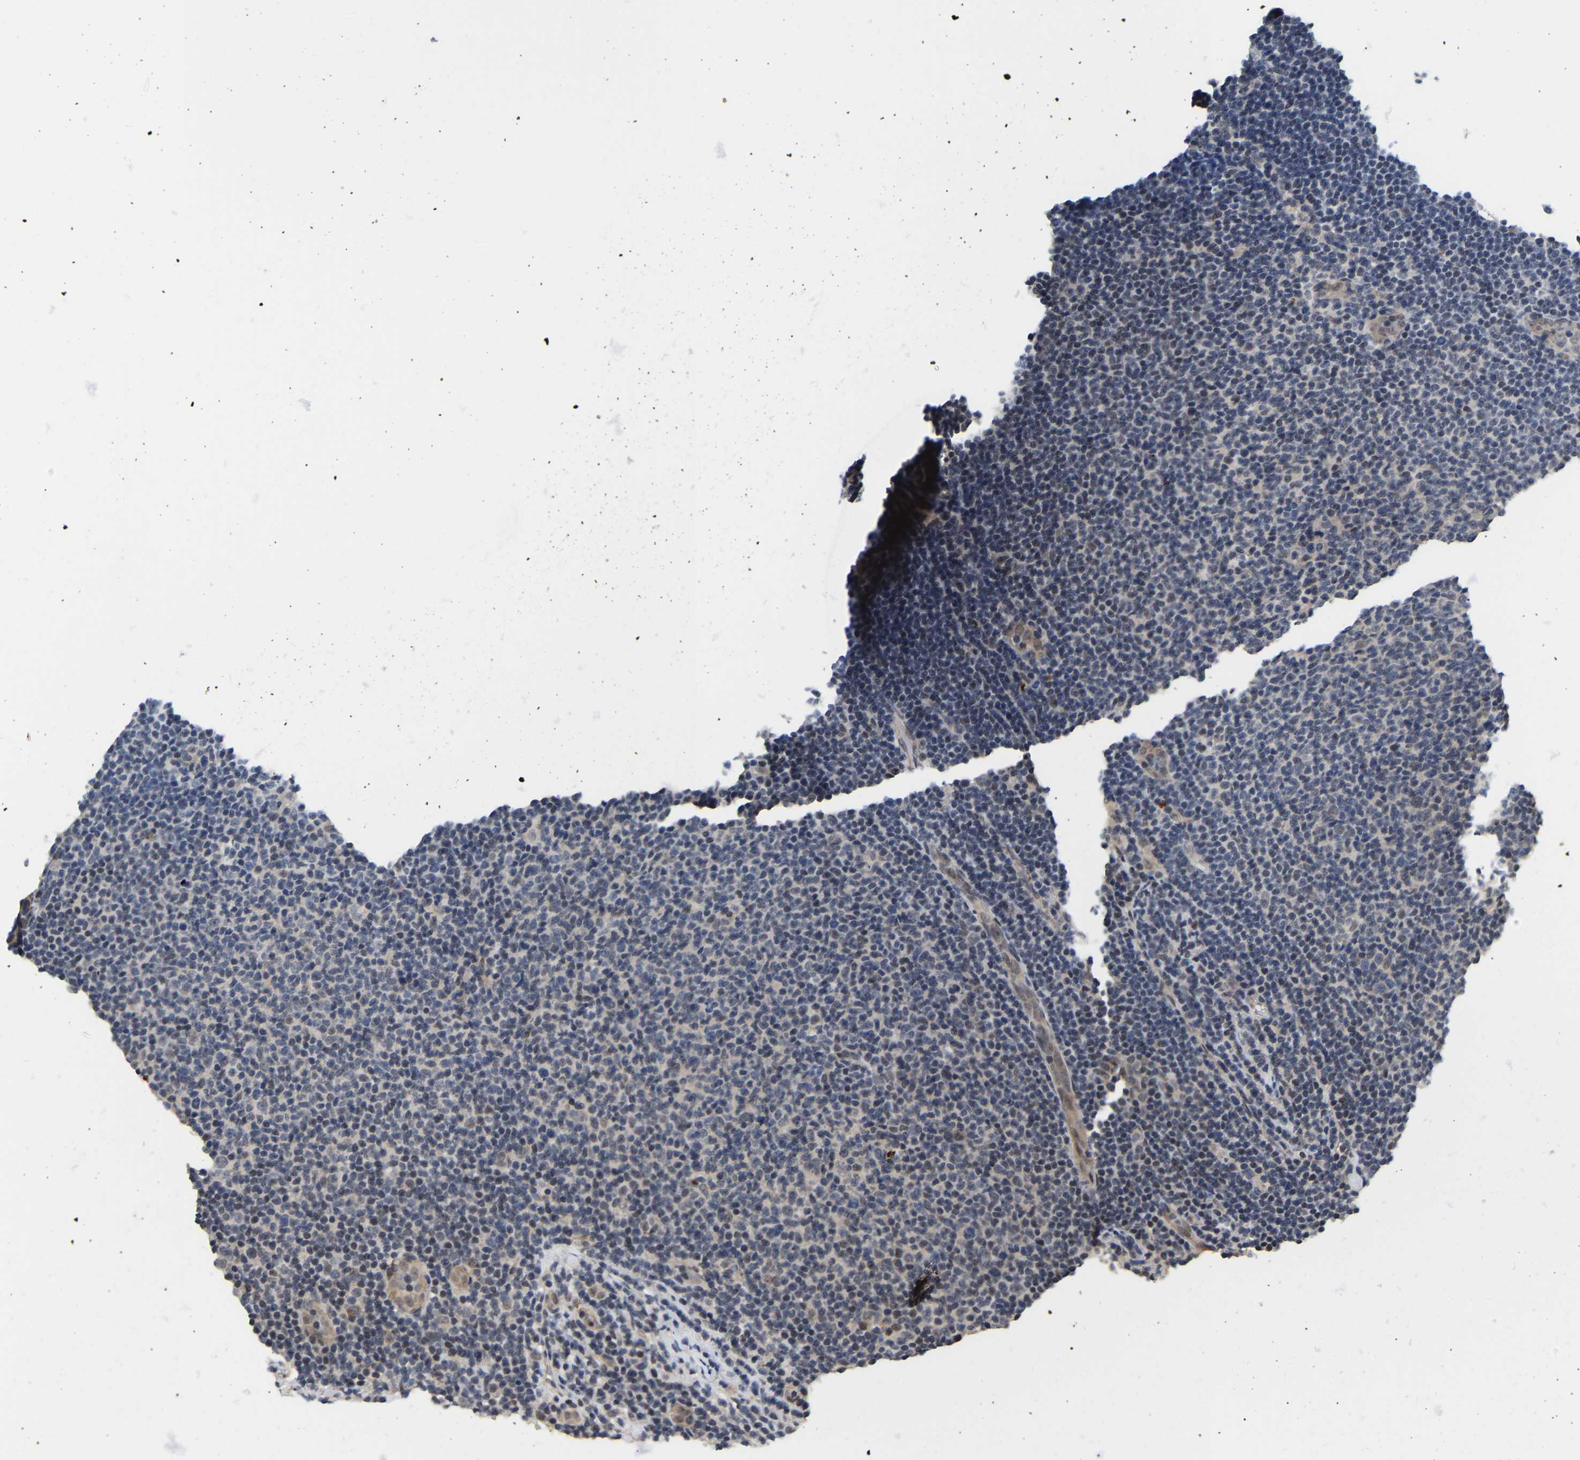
{"staining": {"intensity": "negative", "quantity": "none", "location": "none"}, "tissue": "lymphoma", "cell_type": "Tumor cells", "image_type": "cancer", "snomed": [{"axis": "morphology", "description": "Malignant lymphoma, non-Hodgkin's type, Low grade"}, {"axis": "topography", "description": "Lymph node"}], "caption": "Immunohistochemistry histopathology image of neoplastic tissue: human lymphoma stained with DAB (3,3'-diaminobenzidine) exhibits no significant protein positivity in tumor cells.", "gene": "METTL16", "patient": {"sex": "male", "age": 66}}